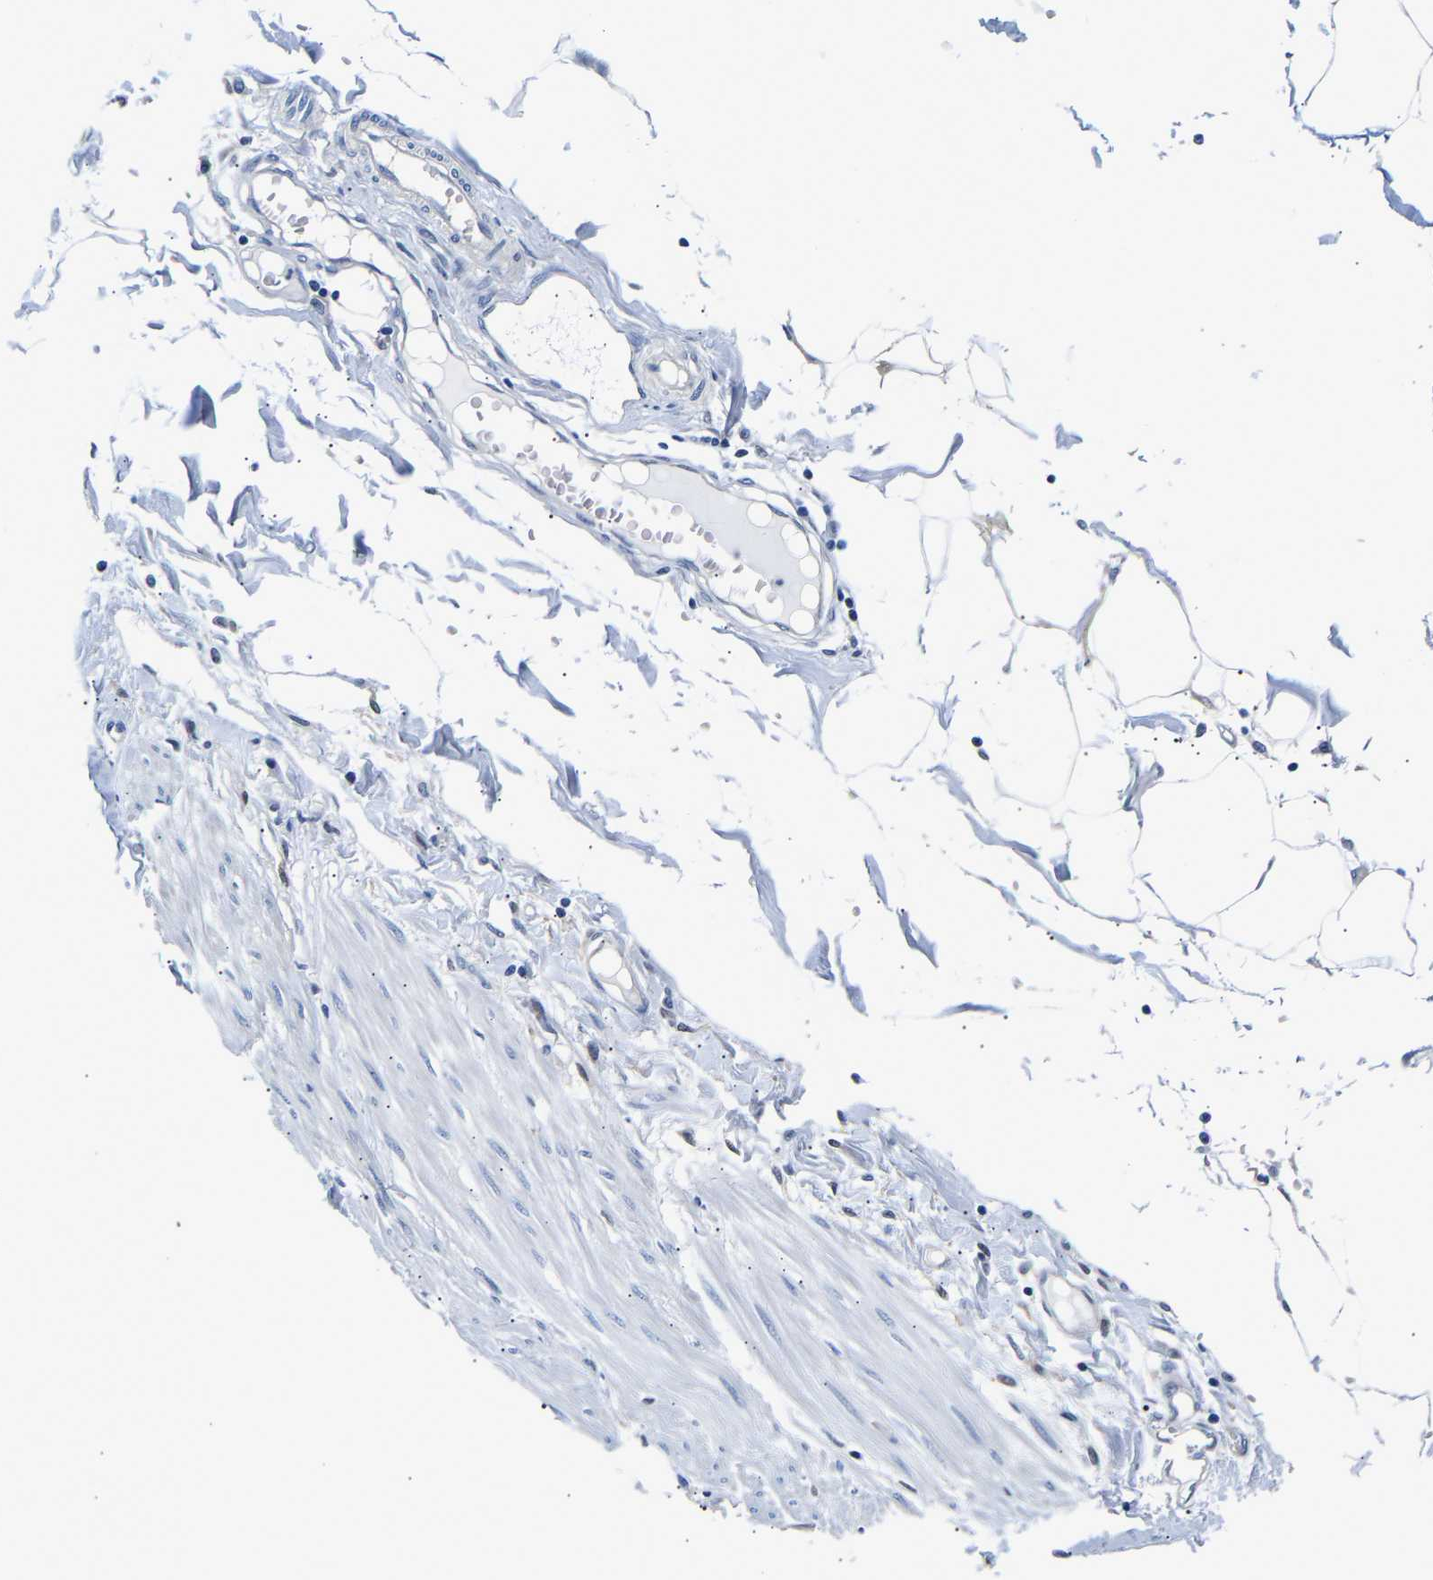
{"staining": {"intensity": "negative", "quantity": "none", "location": "none"}, "tissue": "adipose tissue", "cell_type": "Adipocytes", "image_type": "normal", "snomed": [{"axis": "morphology", "description": "Normal tissue, NOS"}, {"axis": "morphology", "description": "Adenocarcinoma, NOS"}, {"axis": "topography", "description": "Colon"}, {"axis": "topography", "description": "Peripheral nerve tissue"}], "caption": "This is an IHC histopathology image of normal adipose tissue. There is no expression in adipocytes.", "gene": "UCHL3", "patient": {"sex": "male", "age": 14}}